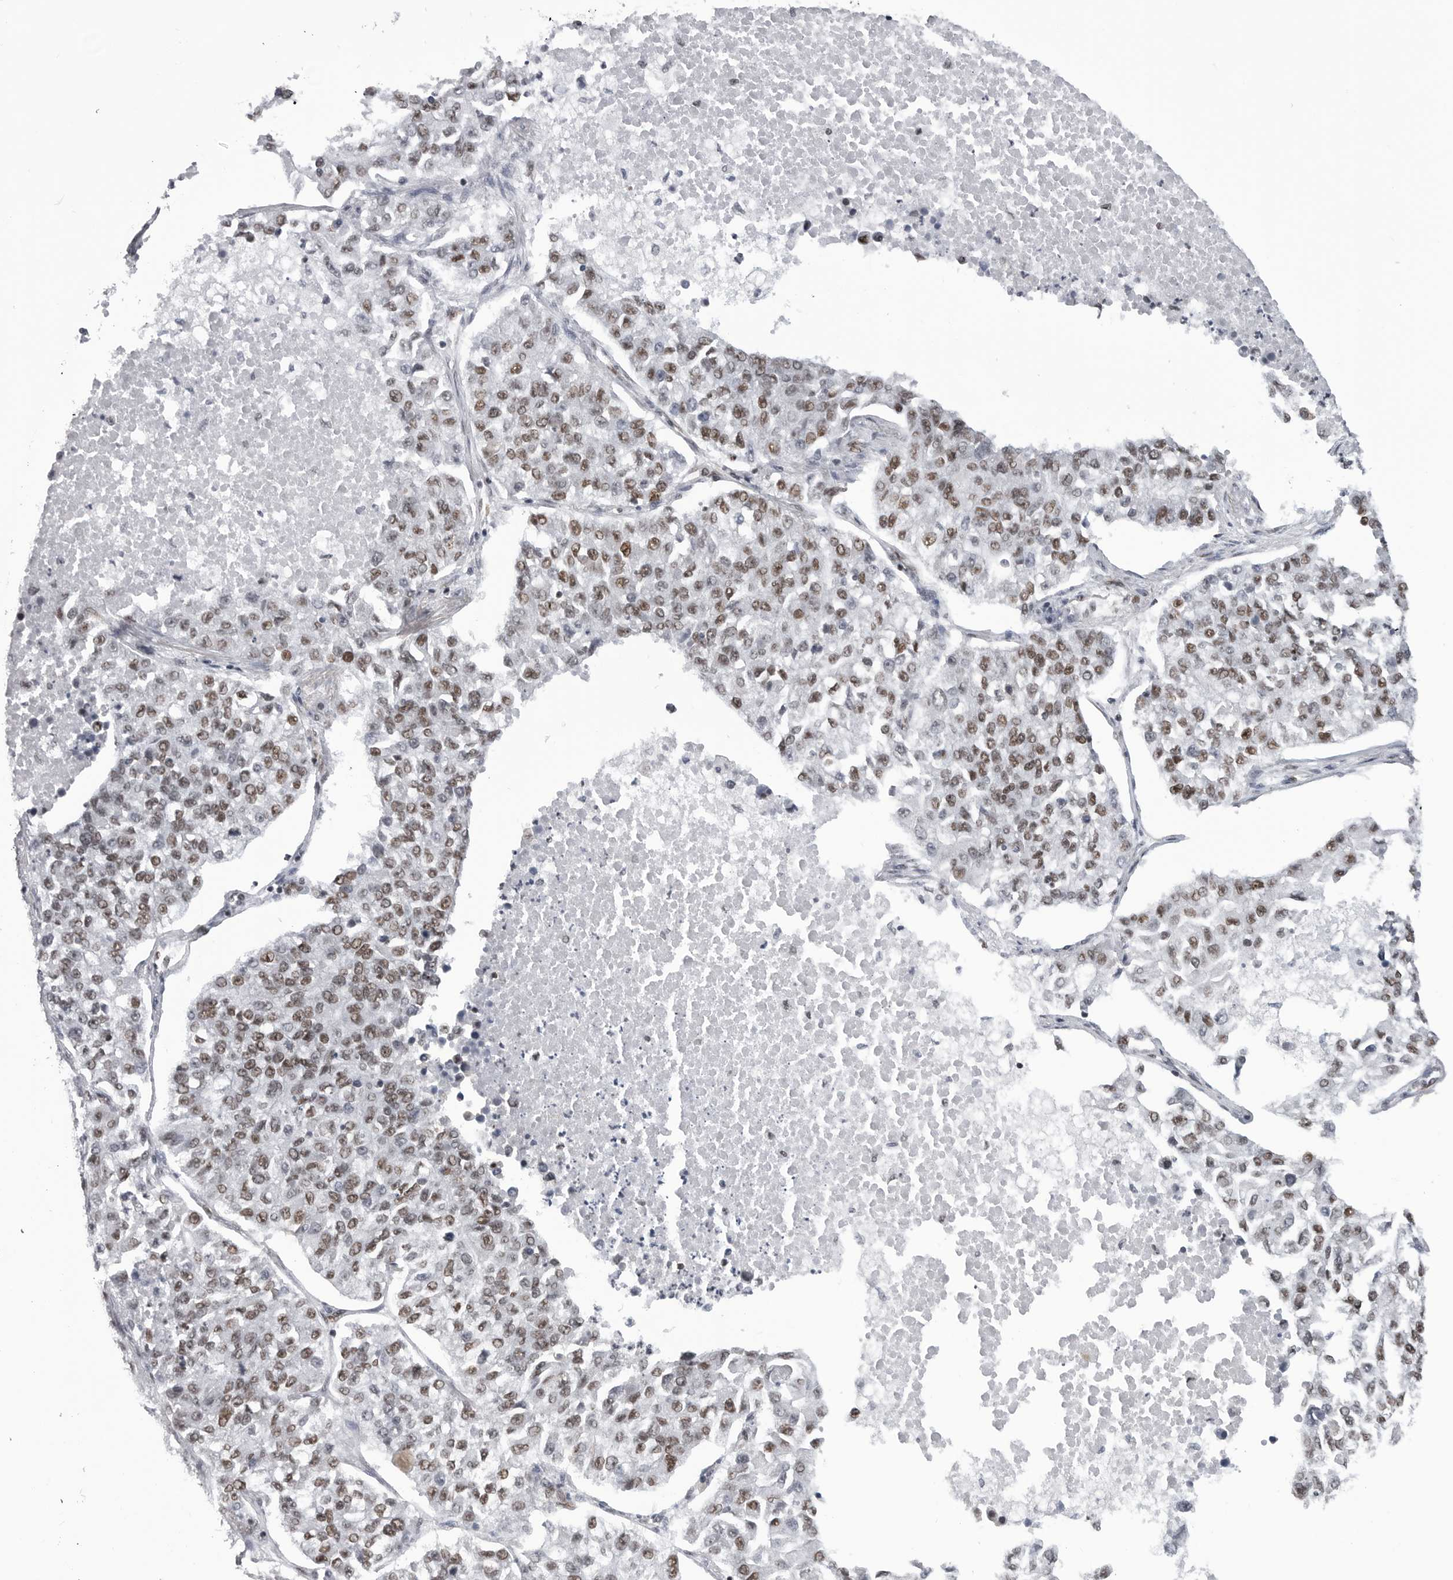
{"staining": {"intensity": "moderate", "quantity": ">75%", "location": "nuclear"}, "tissue": "lung cancer", "cell_type": "Tumor cells", "image_type": "cancer", "snomed": [{"axis": "morphology", "description": "Adenocarcinoma, NOS"}, {"axis": "topography", "description": "Lung"}], "caption": "Brown immunohistochemical staining in human lung cancer shows moderate nuclear staining in about >75% of tumor cells. Using DAB (3,3'-diaminobenzidine) (brown) and hematoxylin (blue) stains, captured at high magnification using brightfield microscopy.", "gene": "RNF26", "patient": {"sex": "male", "age": 49}}